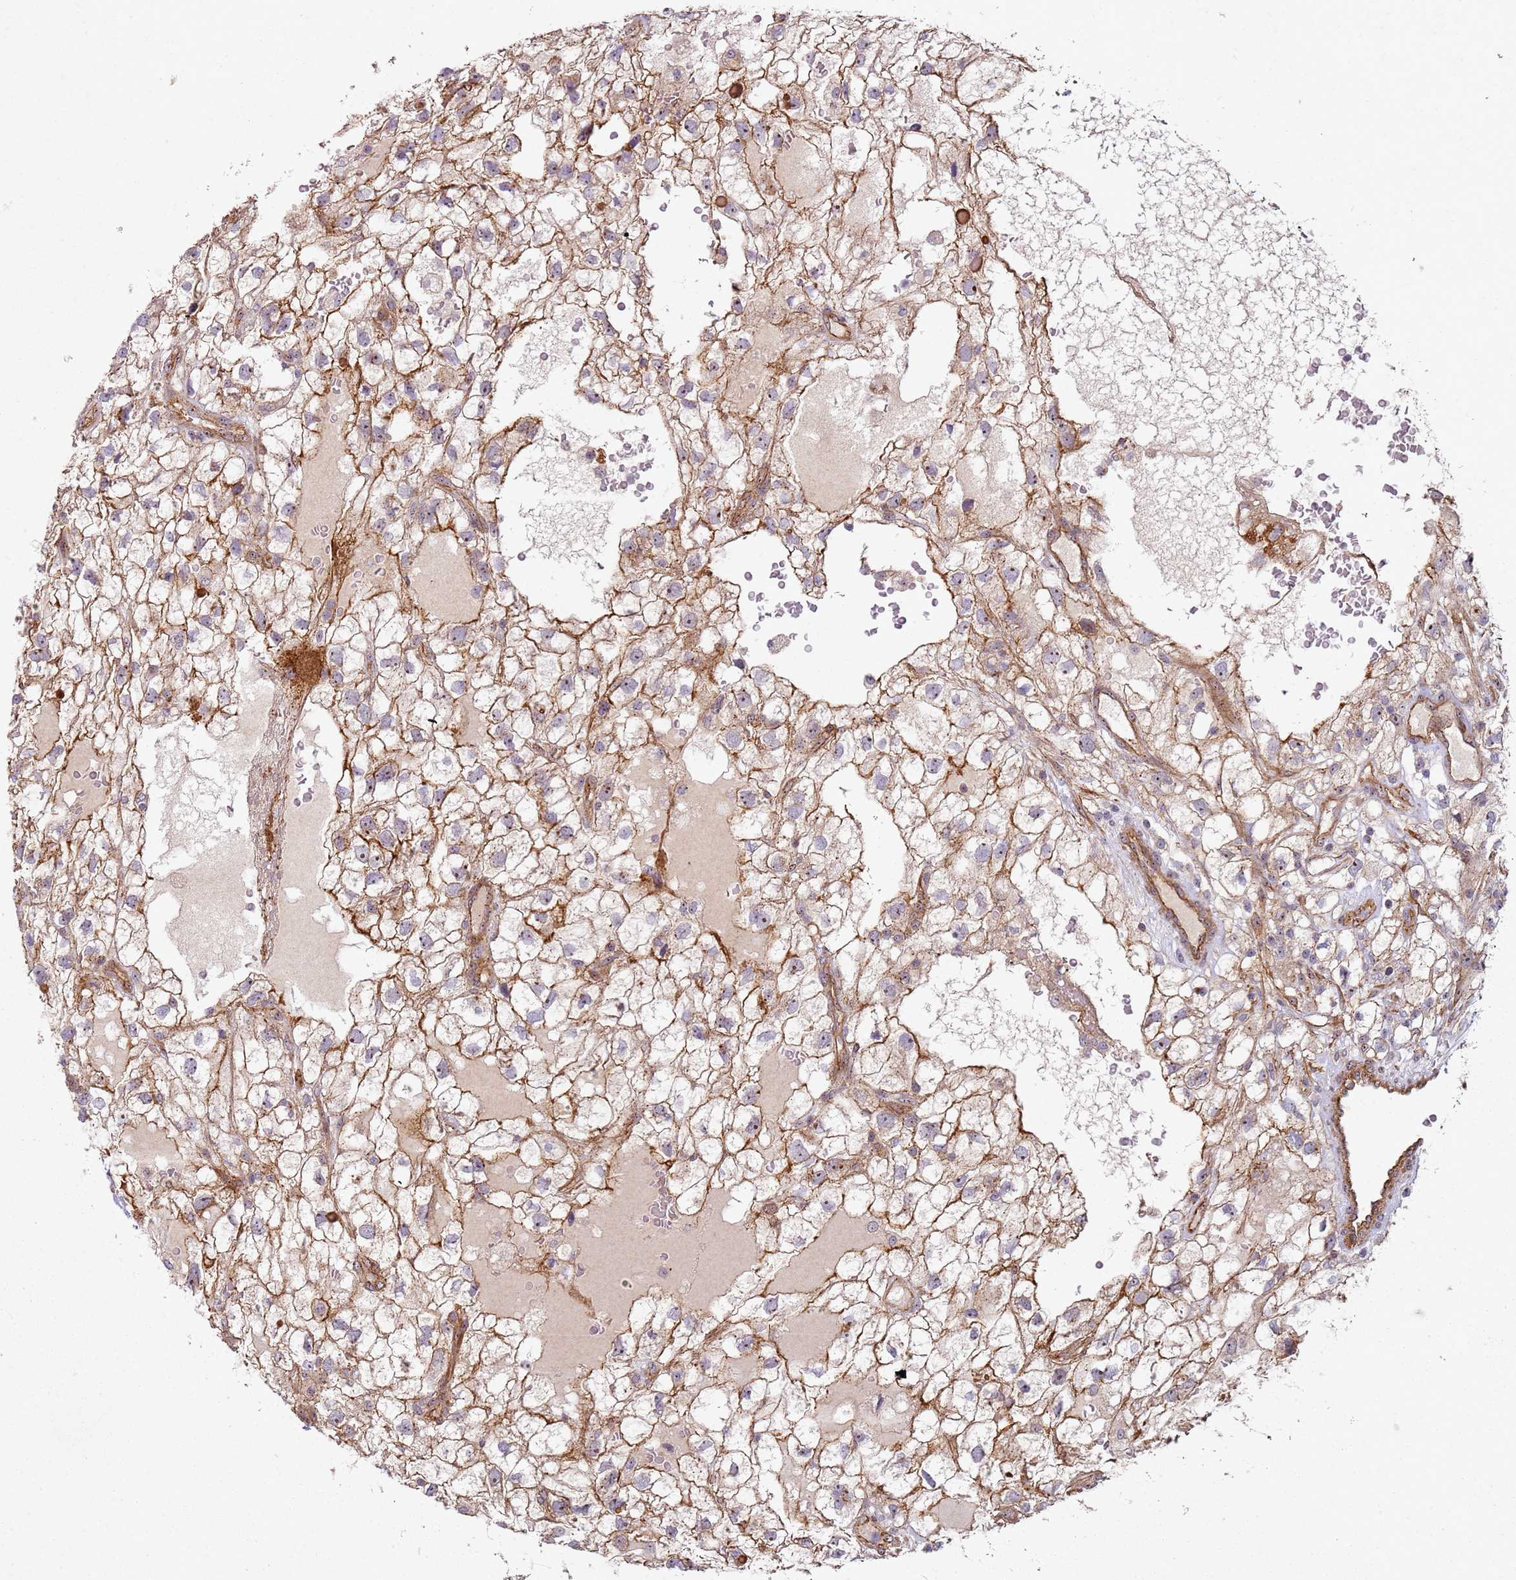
{"staining": {"intensity": "moderate", "quantity": ">75%", "location": "cytoplasmic/membranous"}, "tissue": "renal cancer", "cell_type": "Tumor cells", "image_type": "cancer", "snomed": [{"axis": "morphology", "description": "Adenocarcinoma, NOS"}, {"axis": "topography", "description": "Kidney"}], "caption": "Tumor cells exhibit medium levels of moderate cytoplasmic/membranous staining in approximately >75% of cells in human renal cancer (adenocarcinoma).", "gene": "C2CD4B", "patient": {"sex": "male", "age": 59}}